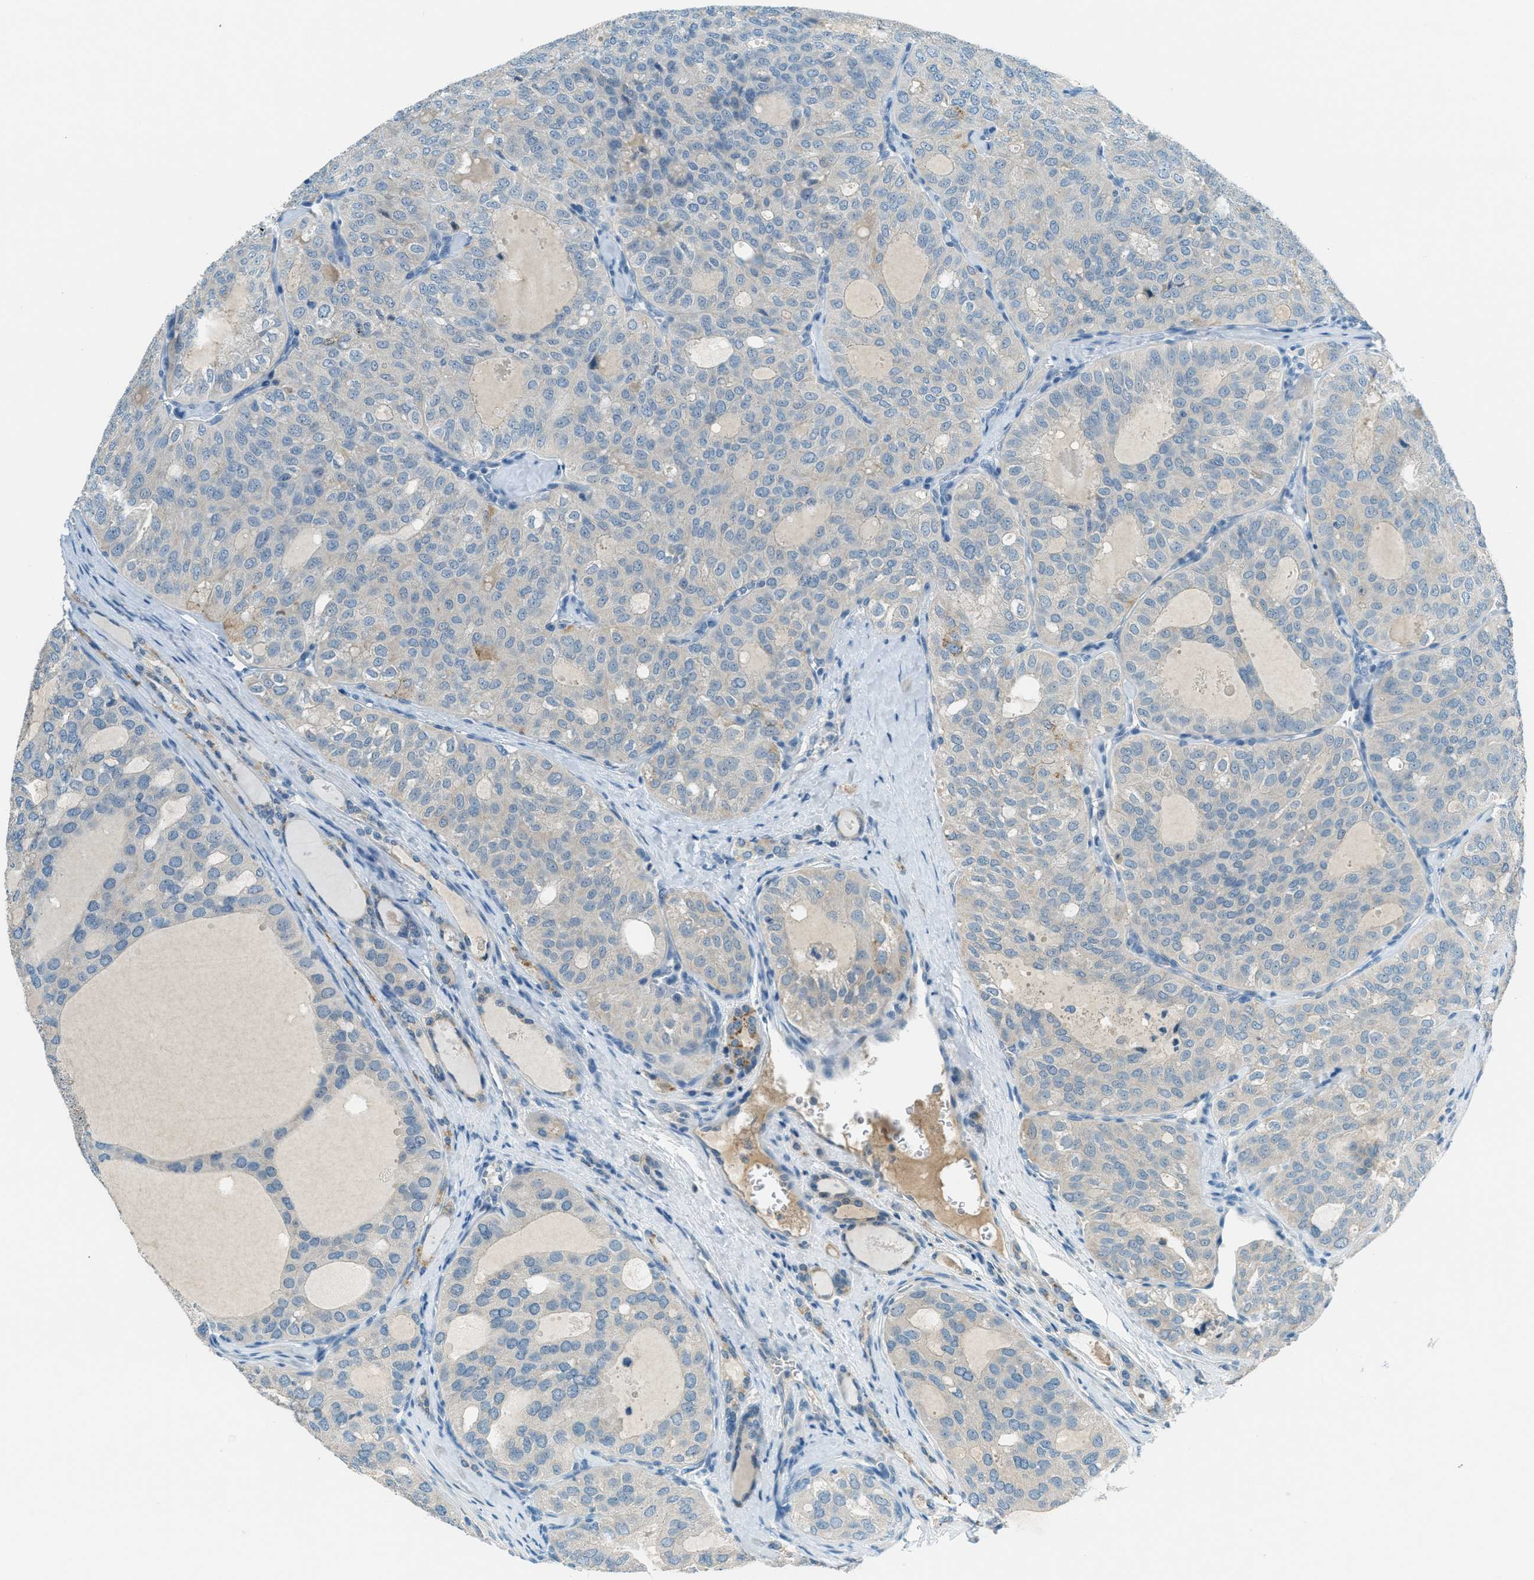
{"staining": {"intensity": "weak", "quantity": "<25%", "location": "cytoplasmic/membranous"}, "tissue": "thyroid cancer", "cell_type": "Tumor cells", "image_type": "cancer", "snomed": [{"axis": "morphology", "description": "Follicular adenoma carcinoma, NOS"}, {"axis": "topography", "description": "Thyroid gland"}], "caption": "Tumor cells show no significant protein positivity in thyroid follicular adenoma carcinoma.", "gene": "MSLN", "patient": {"sex": "male", "age": 75}}